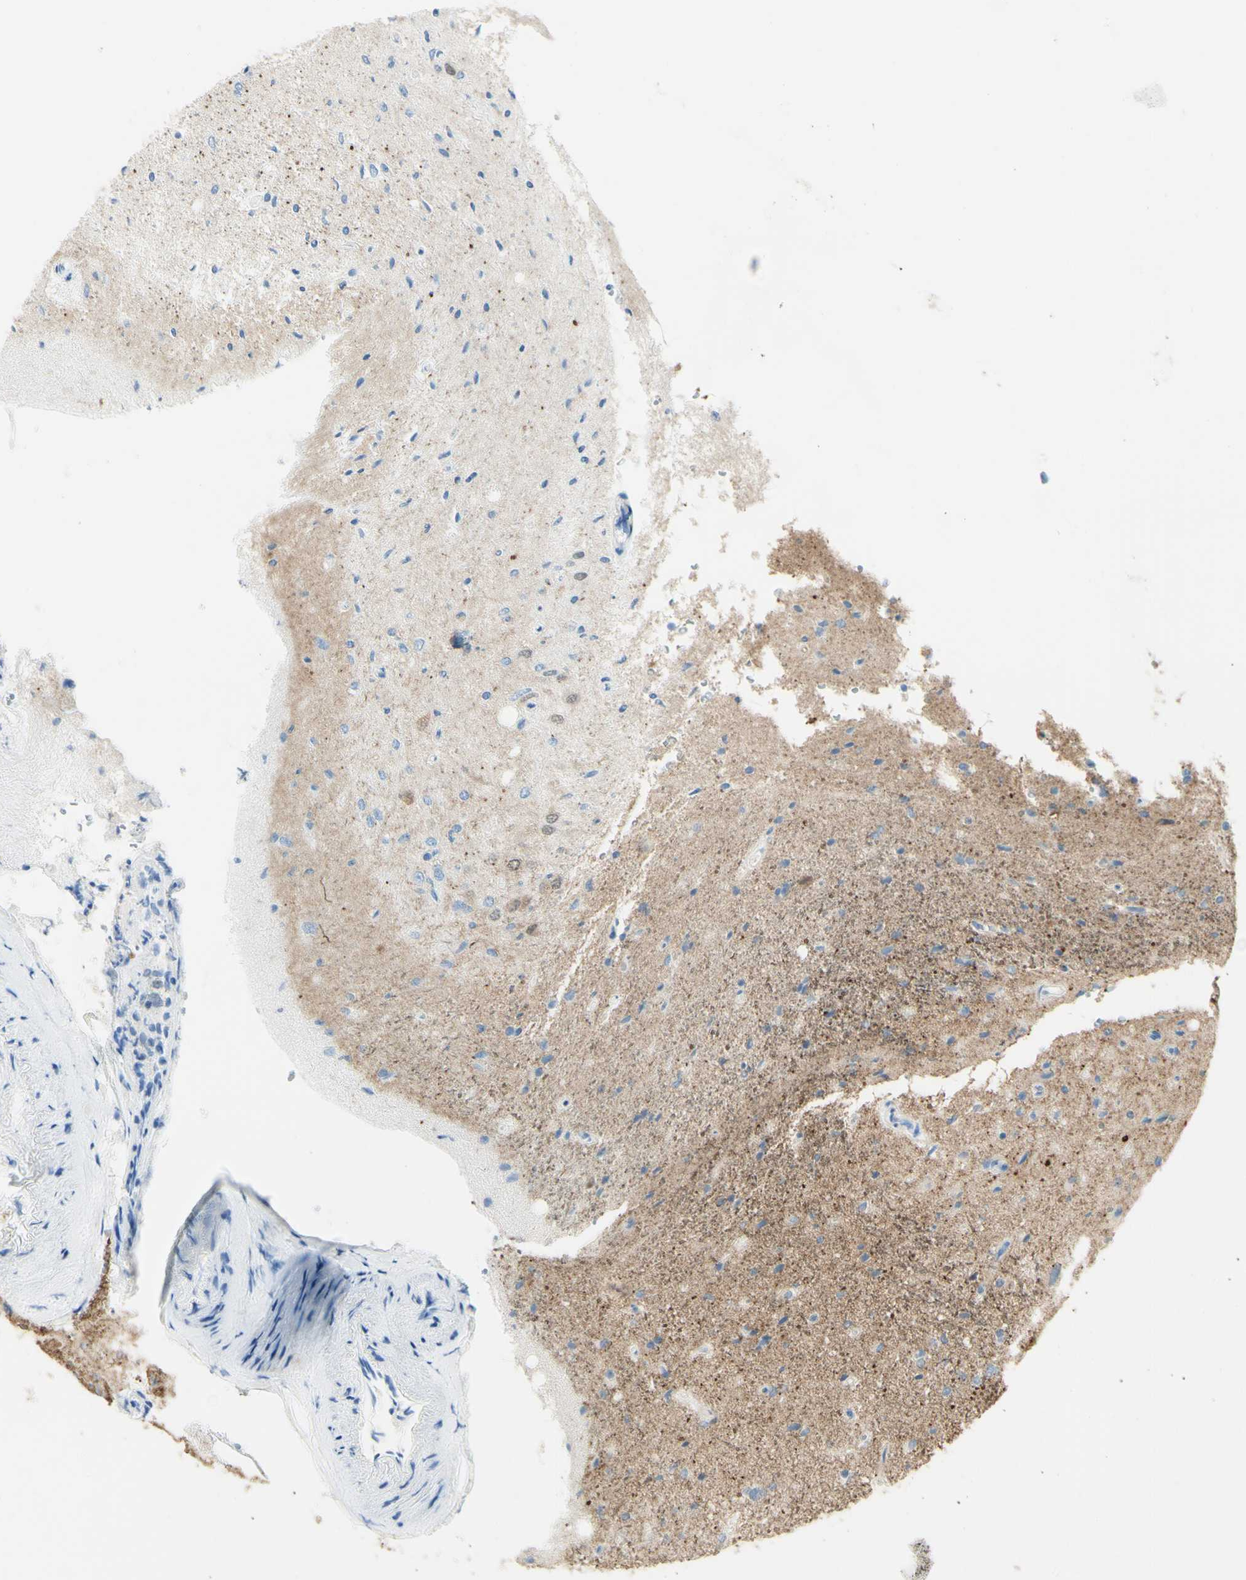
{"staining": {"intensity": "weak", "quantity": "<25%", "location": "cytoplasmic/membranous"}, "tissue": "glioma", "cell_type": "Tumor cells", "image_type": "cancer", "snomed": [{"axis": "morphology", "description": "Glioma, malignant, Low grade"}, {"axis": "topography", "description": "Brain"}], "caption": "Immunohistochemistry (IHC) micrograph of malignant glioma (low-grade) stained for a protein (brown), which shows no staining in tumor cells. (DAB (3,3'-diaminobenzidine) immunohistochemistry, high magnification).", "gene": "TSPAN1", "patient": {"sex": "male", "age": 77}}